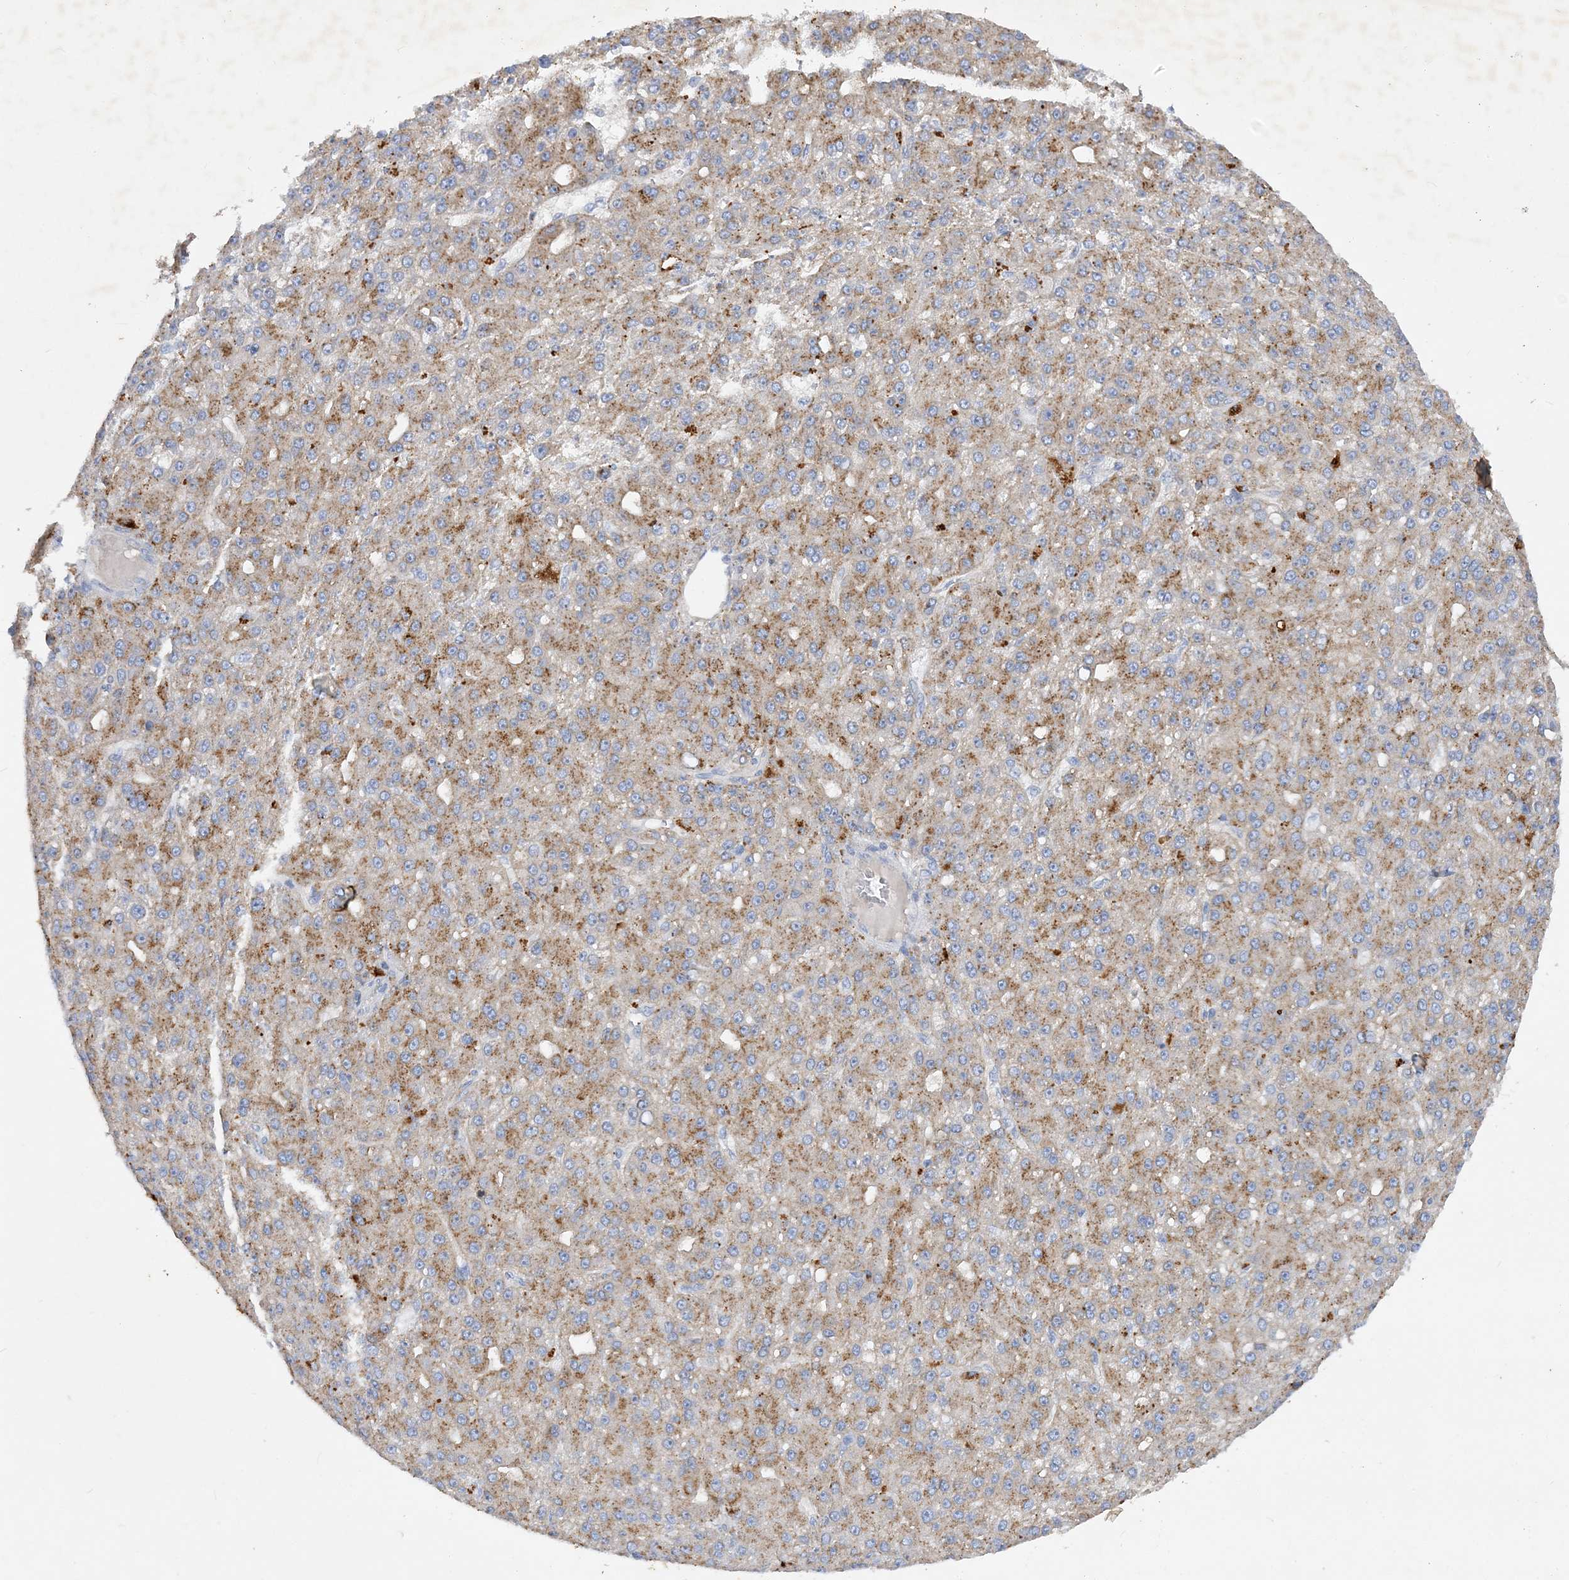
{"staining": {"intensity": "moderate", "quantity": ">75%", "location": "cytoplasmic/membranous"}, "tissue": "liver cancer", "cell_type": "Tumor cells", "image_type": "cancer", "snomed": [{"axis": "morphology", "description": "Carcinoma, Hepatocellular, NOS"}, {"axis": "topography", "description": "Liver"}], "caption": "This is a histology image of immunohistochemistry staining of liver cancer, which shows moderate positivity in the cytoplasmic/membranous of tumor cells.", "gene": "GRINA", "patient": {"sex": "male", "age": 67}}